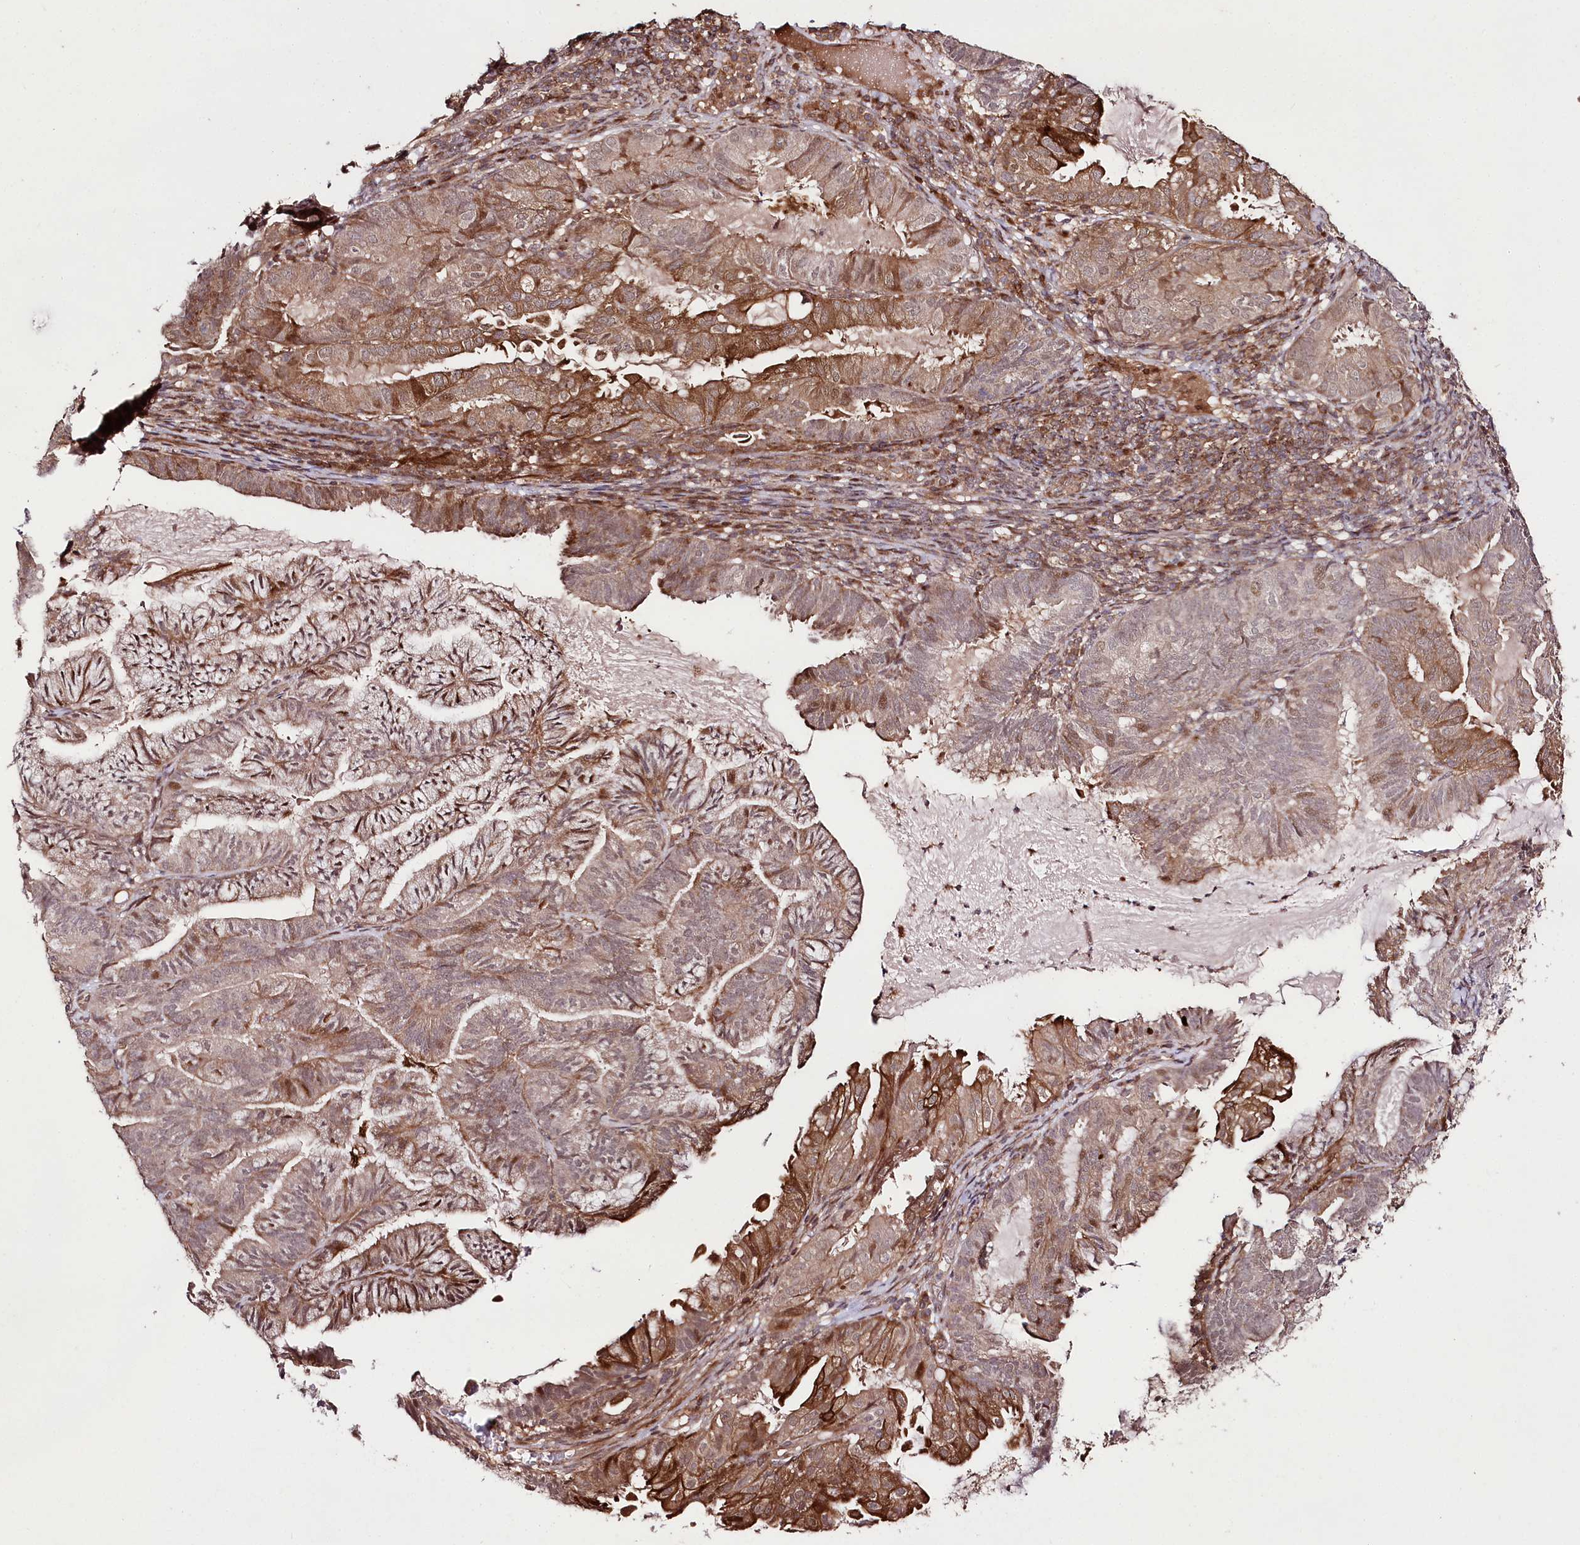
{"staining": {"intensity": "moderate", "quantity": "25%-75%", "location": "cytoplasmic/membranous,nuclear"}, "tissue": "endometrial cancer", "cell_type": "Tumor cells", "image_type": "cancer", "snomed": [{"axis": "morphology", "description": "Adenocarcinoma, NOS"}, {"axis": "topography", "description": "Endometrium"}], "caption": "Human adenocarcinoma (endometrial) stained with a protein marker displays moderate staining in tumor cells.", "gene": "PHLDB1", "patient": {"sex": "female", "age": 86}}